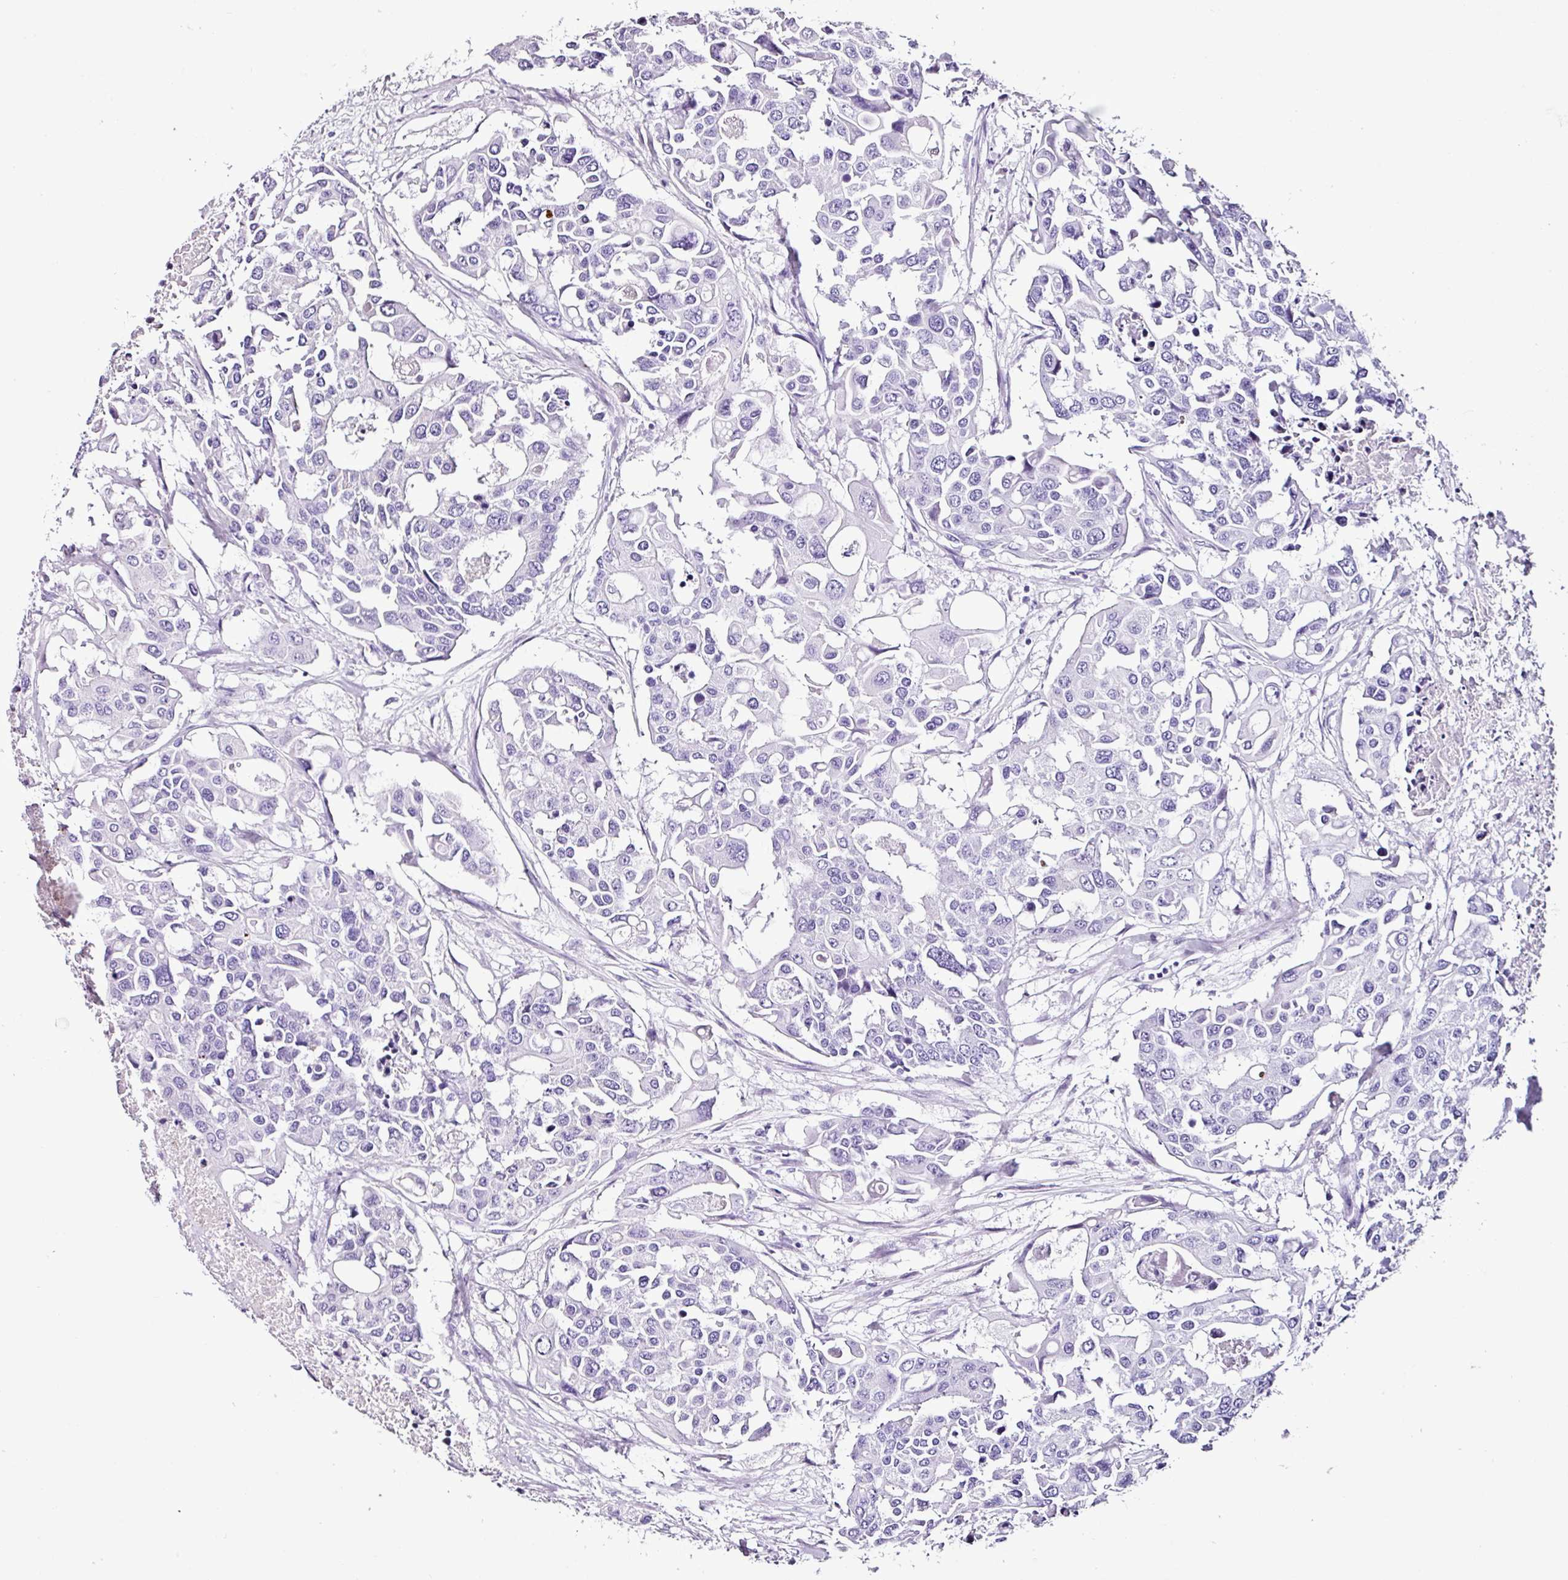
{"staining": {"intensity": "negative", "quantity": "none", "location": "none"}, "tissue": "colorectal cancer", "cell_type": "Tumor cells", "image_type": "cancer", "snomed": [{"axis": "morphology", "description": "Adenocarcinoma, NOS"}, {"axis": "topography", "description": "Colon"}], "caption": "Micrograph shows no significant protein expression in tumor cells of colorectal cancer (adenocarcinoma).", "gene": "DPAGT1", "patient": {"sex": "male", "age": 77}}